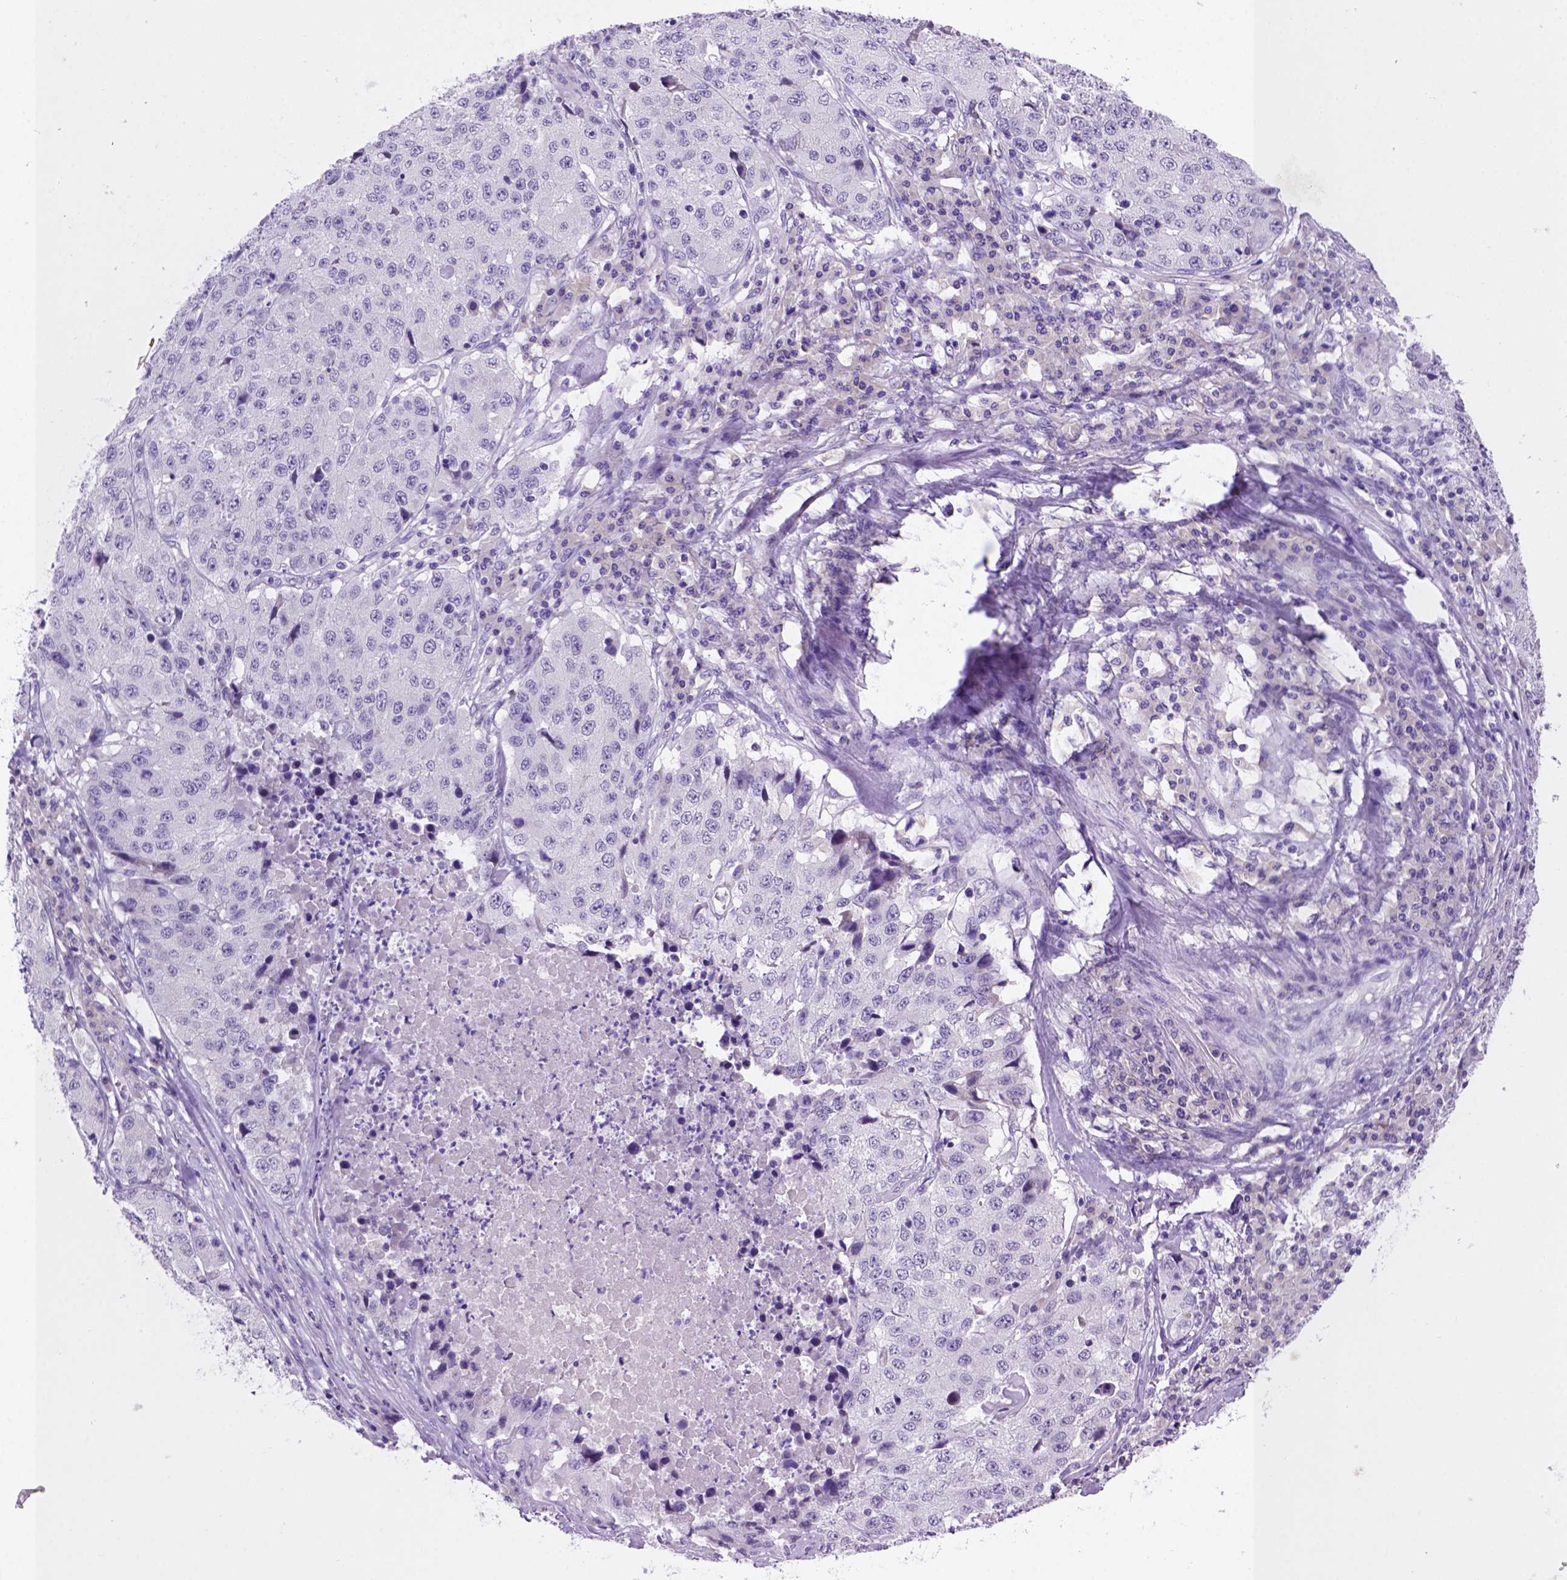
{"staining": {"intensity": "negative", "quantity": "none", "location": "none"}, "tissue": "stomach cancer", "cell_type": "Tumor cells", "image_type": "cancer", "snomed": [{"axis": "morphology", "description": "Adenocarcinoma, NOS"}, {"axis": "topography", "description": "Stomach"}], "caption": "This is a image of IHC staining of stomach cancer, which shows no positivity in tumor cells. (Brightfield microscopy of DAB immunohistochemistry at high magnification).", "gene": "FAM81B", "patient": {"sex": "male", "age": 71}}